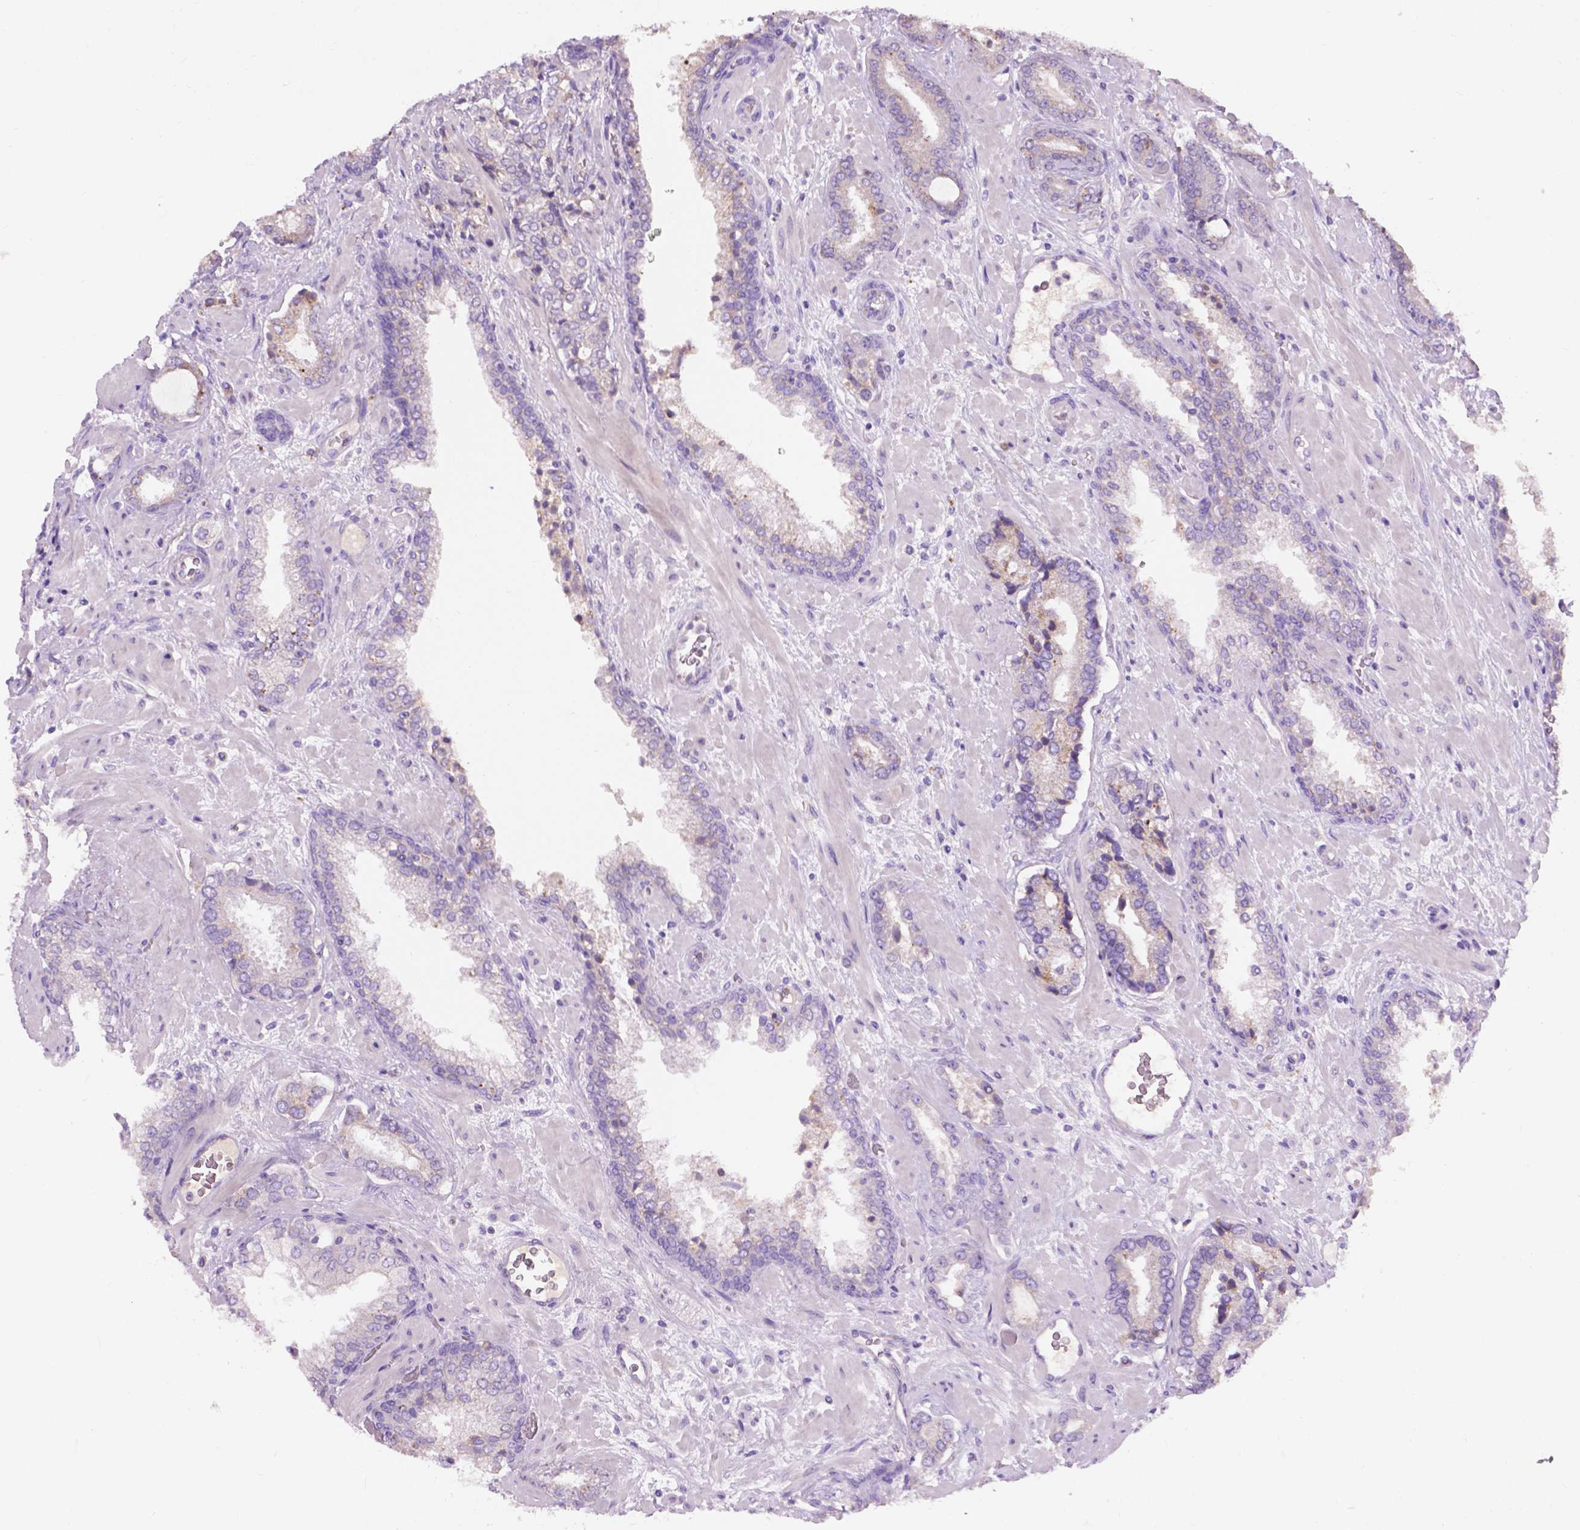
{"staining": {"intensity": "negative", "quantity": "none", "location": "none"}, "tissue": "prostate cancer", "cell_type": "Tumor cells", "image_type": "cancer", "snomed": [{"axis": "morphology", "description": "Adenocarcinoma, Low grade"}, {"axis": "topography", "description": "Prostate"}], "caption": "Immunohistochemistry (IHC) of human low-grade adenocarcinoma (prostate) shows no staining in tumor cells.", "gene": "NOXO1", "patient": {"sex": "male", "age": 61}}